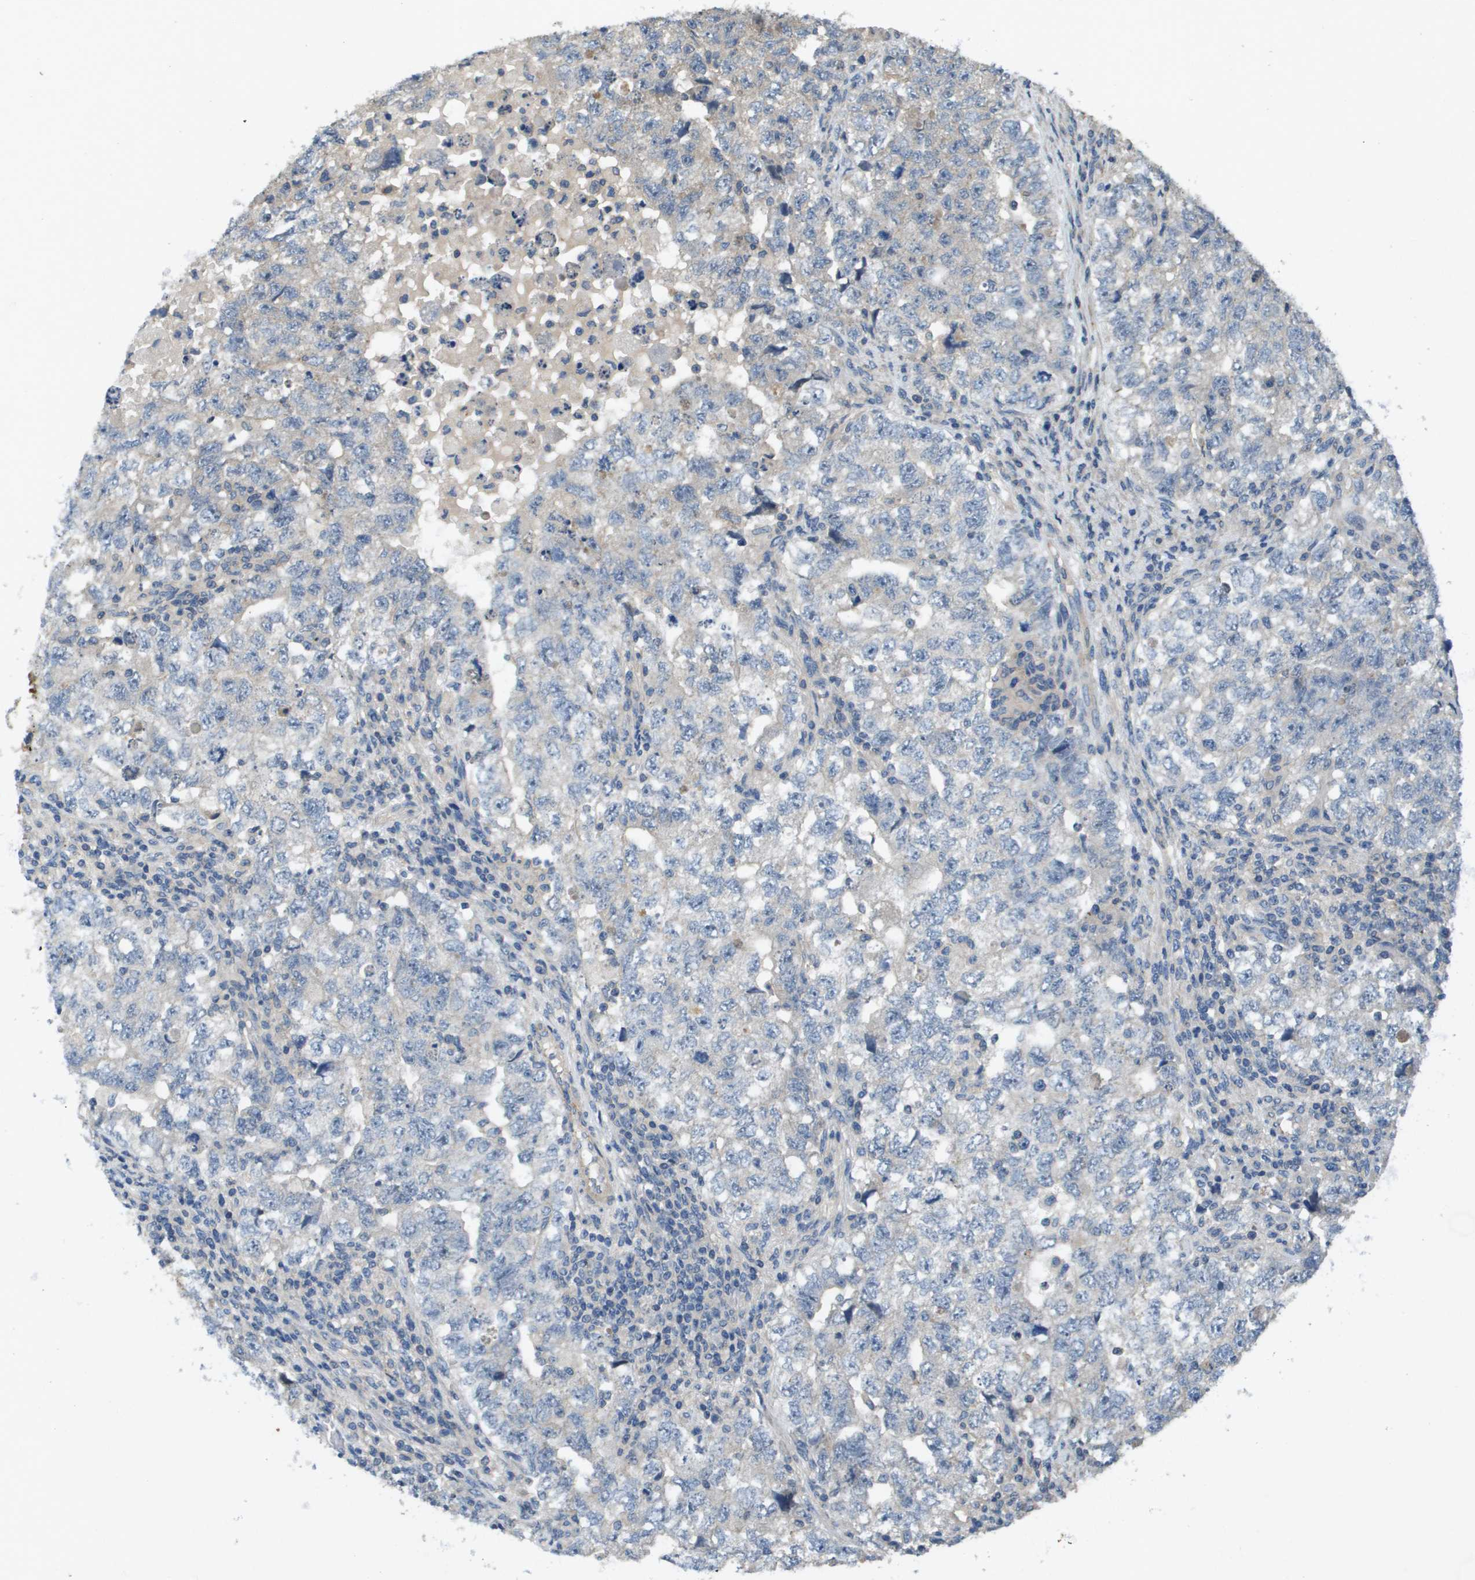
{"staining": {"intensity": "negative", "quantity": "none", "location": "none"}, "tissue": "testis cancer", "cell_type": "Tumor cells", "image_type": "cancer", "snomed": [{"axis": "morphology", "description": "Carcinoma, Embryonal, NOS"}, {"axis": "topography", "description": "Testis"}], "caption": "Human embryonal carcinoma (testis) stained for a protein using IHC displays no expression in tumor cells.", "gene": "KRT23", "patient": {"sex": "male", "age": 36}}